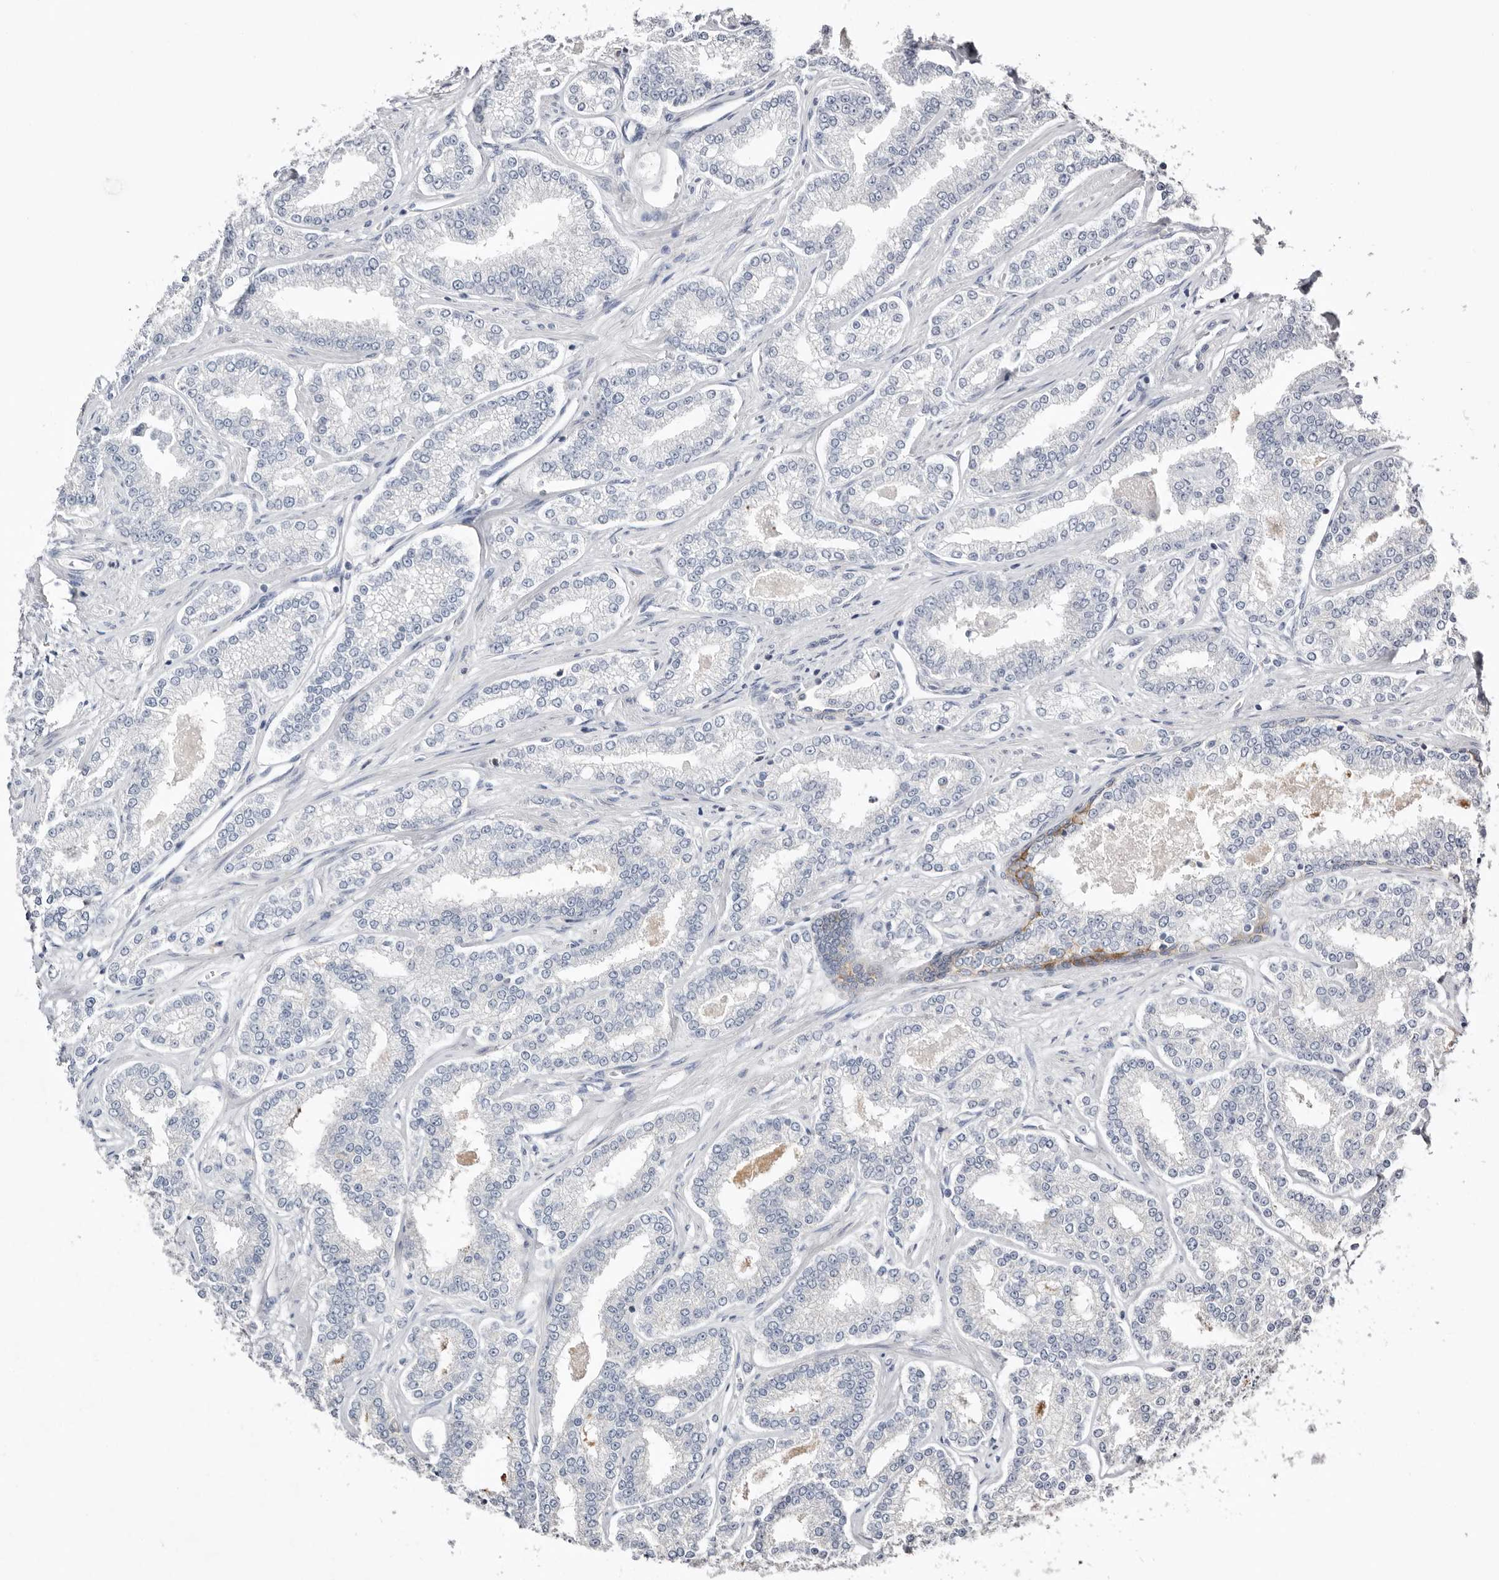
{"staining": {"intensity": "weak", "quantity": "<25%", "location": "cytoplasmic/membranous"}, "tissue": "prostate cancer", "cell_type": "Tumor cells", "image_type": "cancer", "snomed": [{"axis": "morphology", "description": "Normal tissue, NOS"}, {"axis": "morphology", "description": "Adenocarcinoma, High grade"}, {"axis": "topography", "description": "Prostate"}], "caption": "High power microscopy image of an immunohistochemistry histopathology image of prostate adenocarcinoma (high-grade), revealing no significant staining in tumor cells.", "gene": "S100A14", "patient": {"sex": "male", "age": 83}}